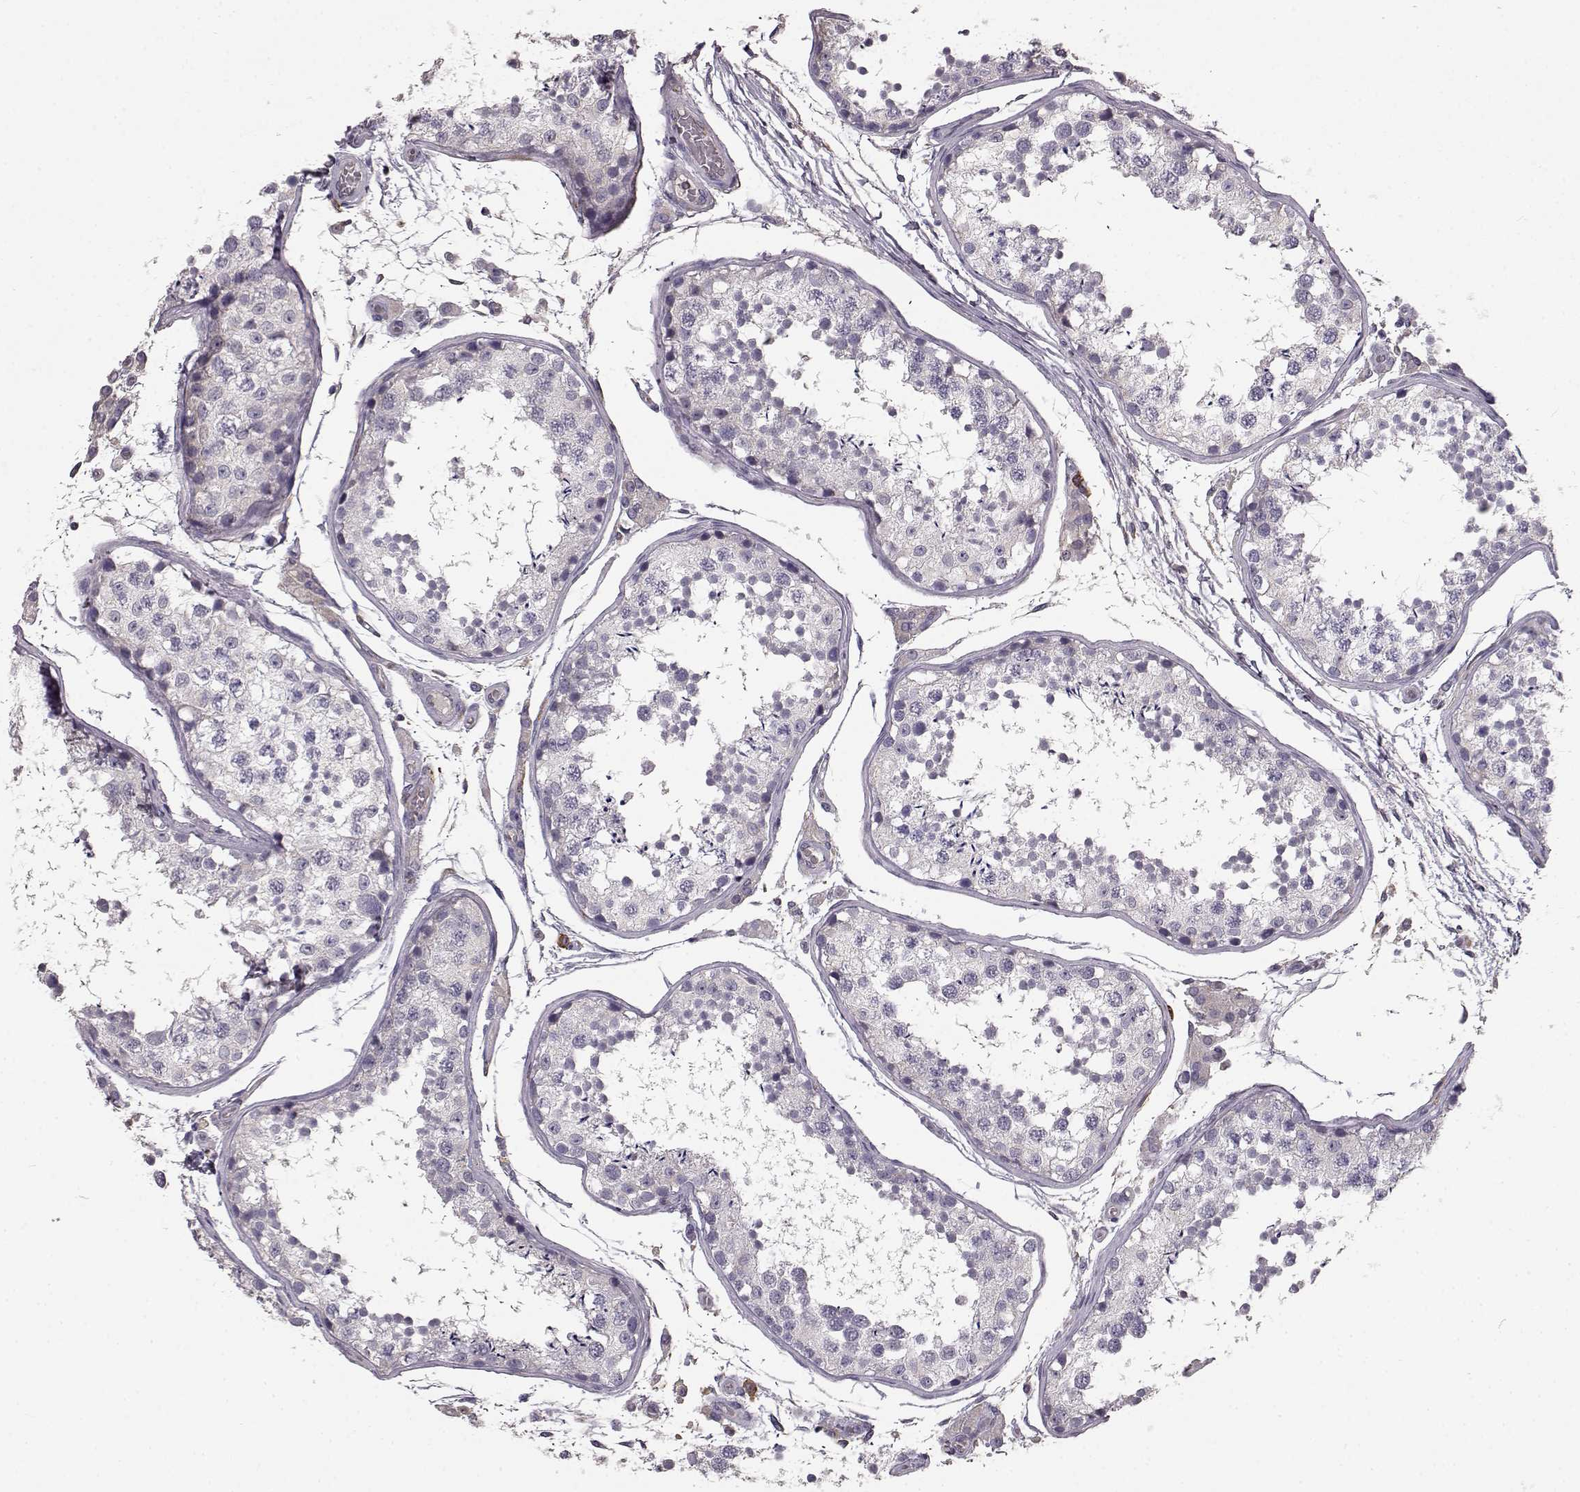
{"staining": {"intensity": "negative", "quantity": "none", "location": "none"}, "tissue": "testis", "cell_type": "Cells in seminiferous ducts", "image_type": "normal", "snomed": [{"axis": "morphology", "description": "Normal tissue, NOS"}, {"axis": "topography", "description": "Testis"}], "caption": "DAB (3,3'-diaminobenzidine) immunohistochemical staining of benign testis shows no significant positivity in cells in seminiferous ducts.", "gene": "CCNF", "patient": {"sex": "male", "age": 29}}